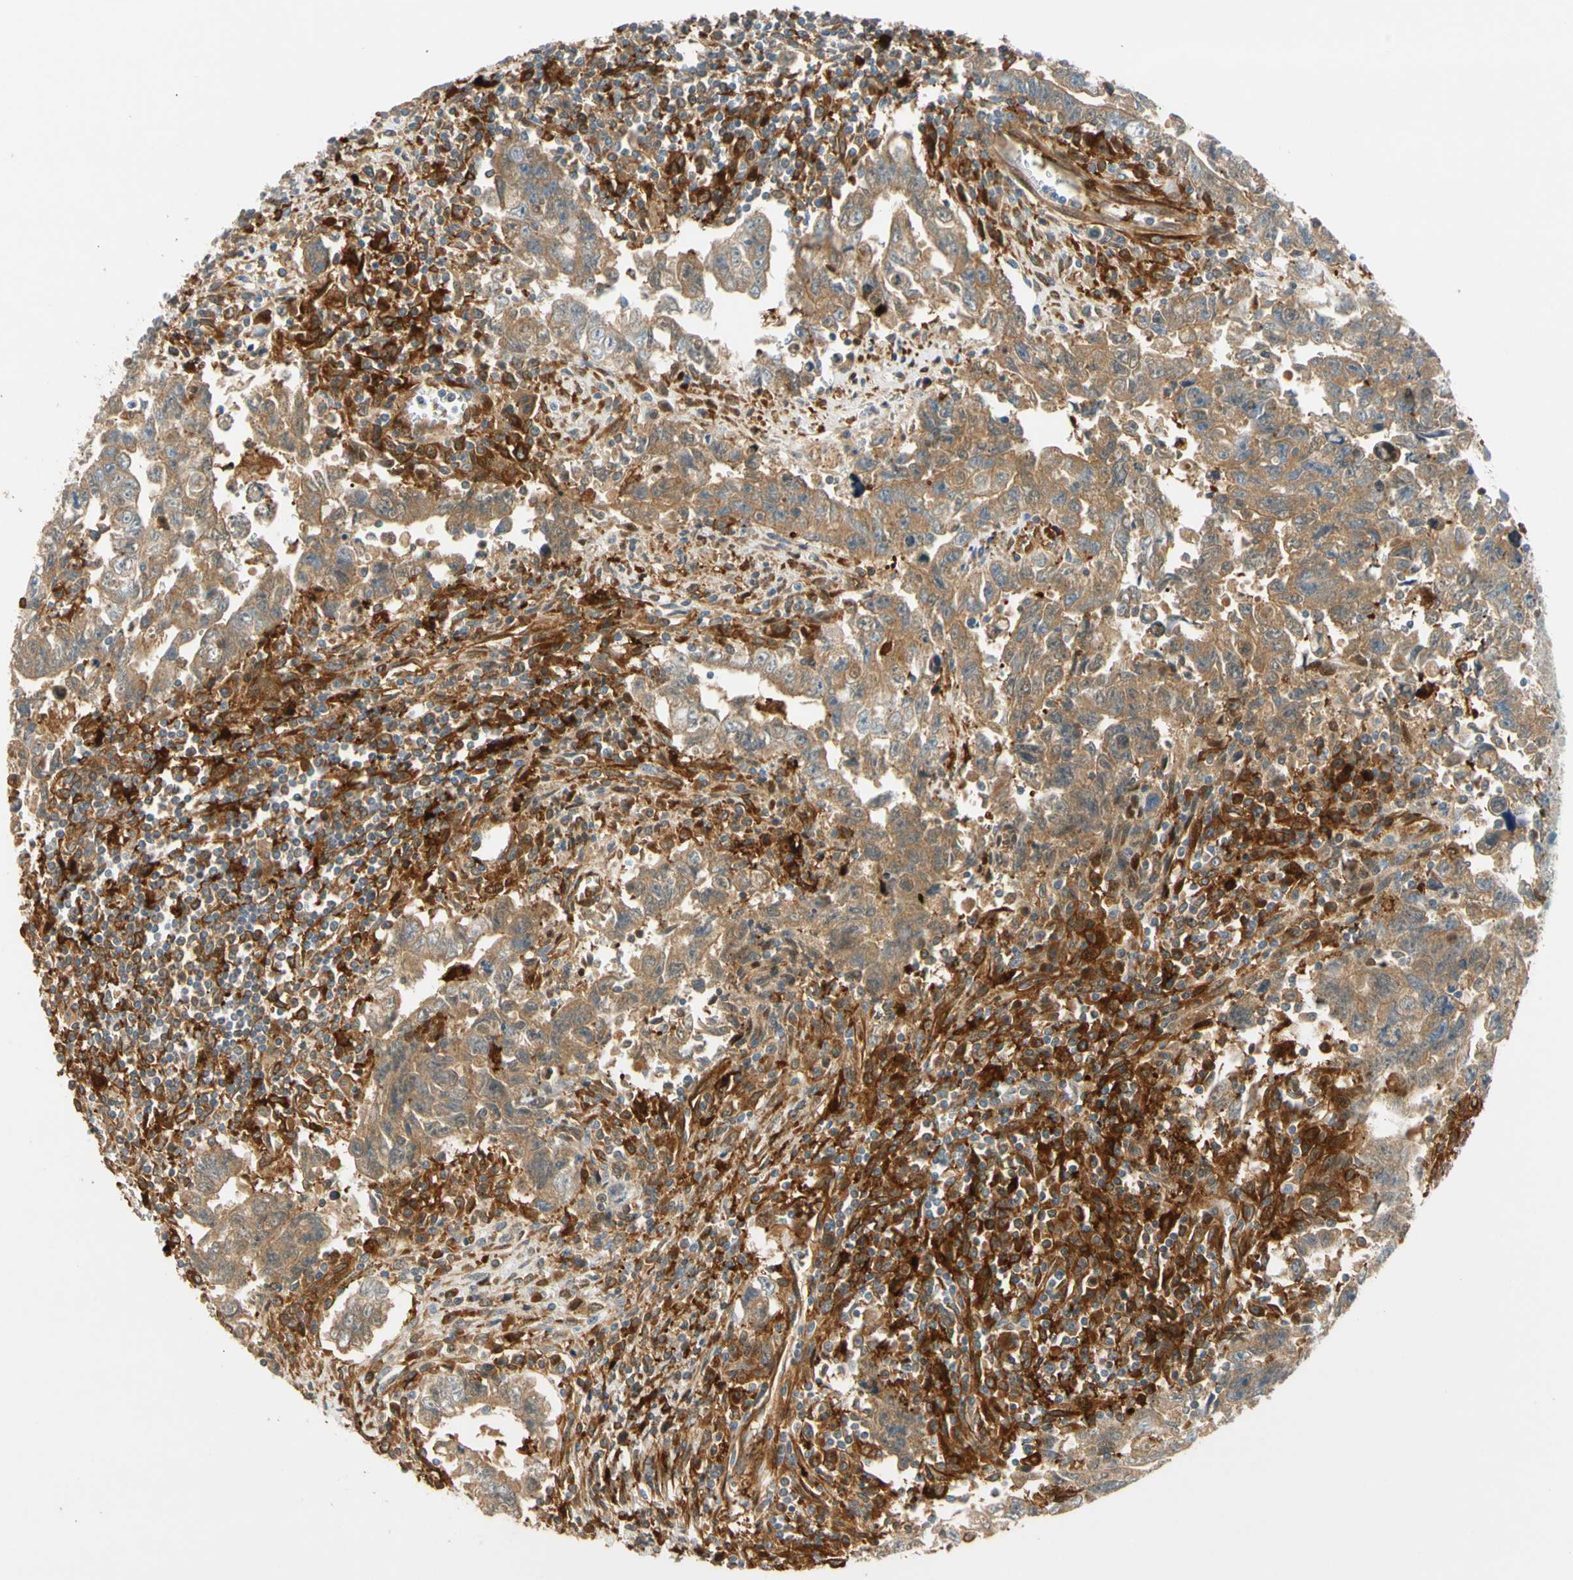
{"staining": {"intensity": "moderate", "quantity": ">75%", "location": "cytoplasmic/membranous"}, "tissue": "testis cancer", "cell_type": "Tumor cells", "image_type": "cancer", "snomed": [{"axis": "morphology", "description": "Carcinoma, Embryonal, NOS"}, {"axis": "topography", "description": "Testis"}], "caption": "IHC micrograph of neoplastic tissue: human embryonal carcinoma (testis) stained using IHC reveals medium levels of moderate protein expression localized specifically in the cytoplasmic/membranous of tumor cells, appearing as a cytoplasmic/membranous brown color.", "gene": "PARP14", "patient": {"sex": "male", "age": 28}}